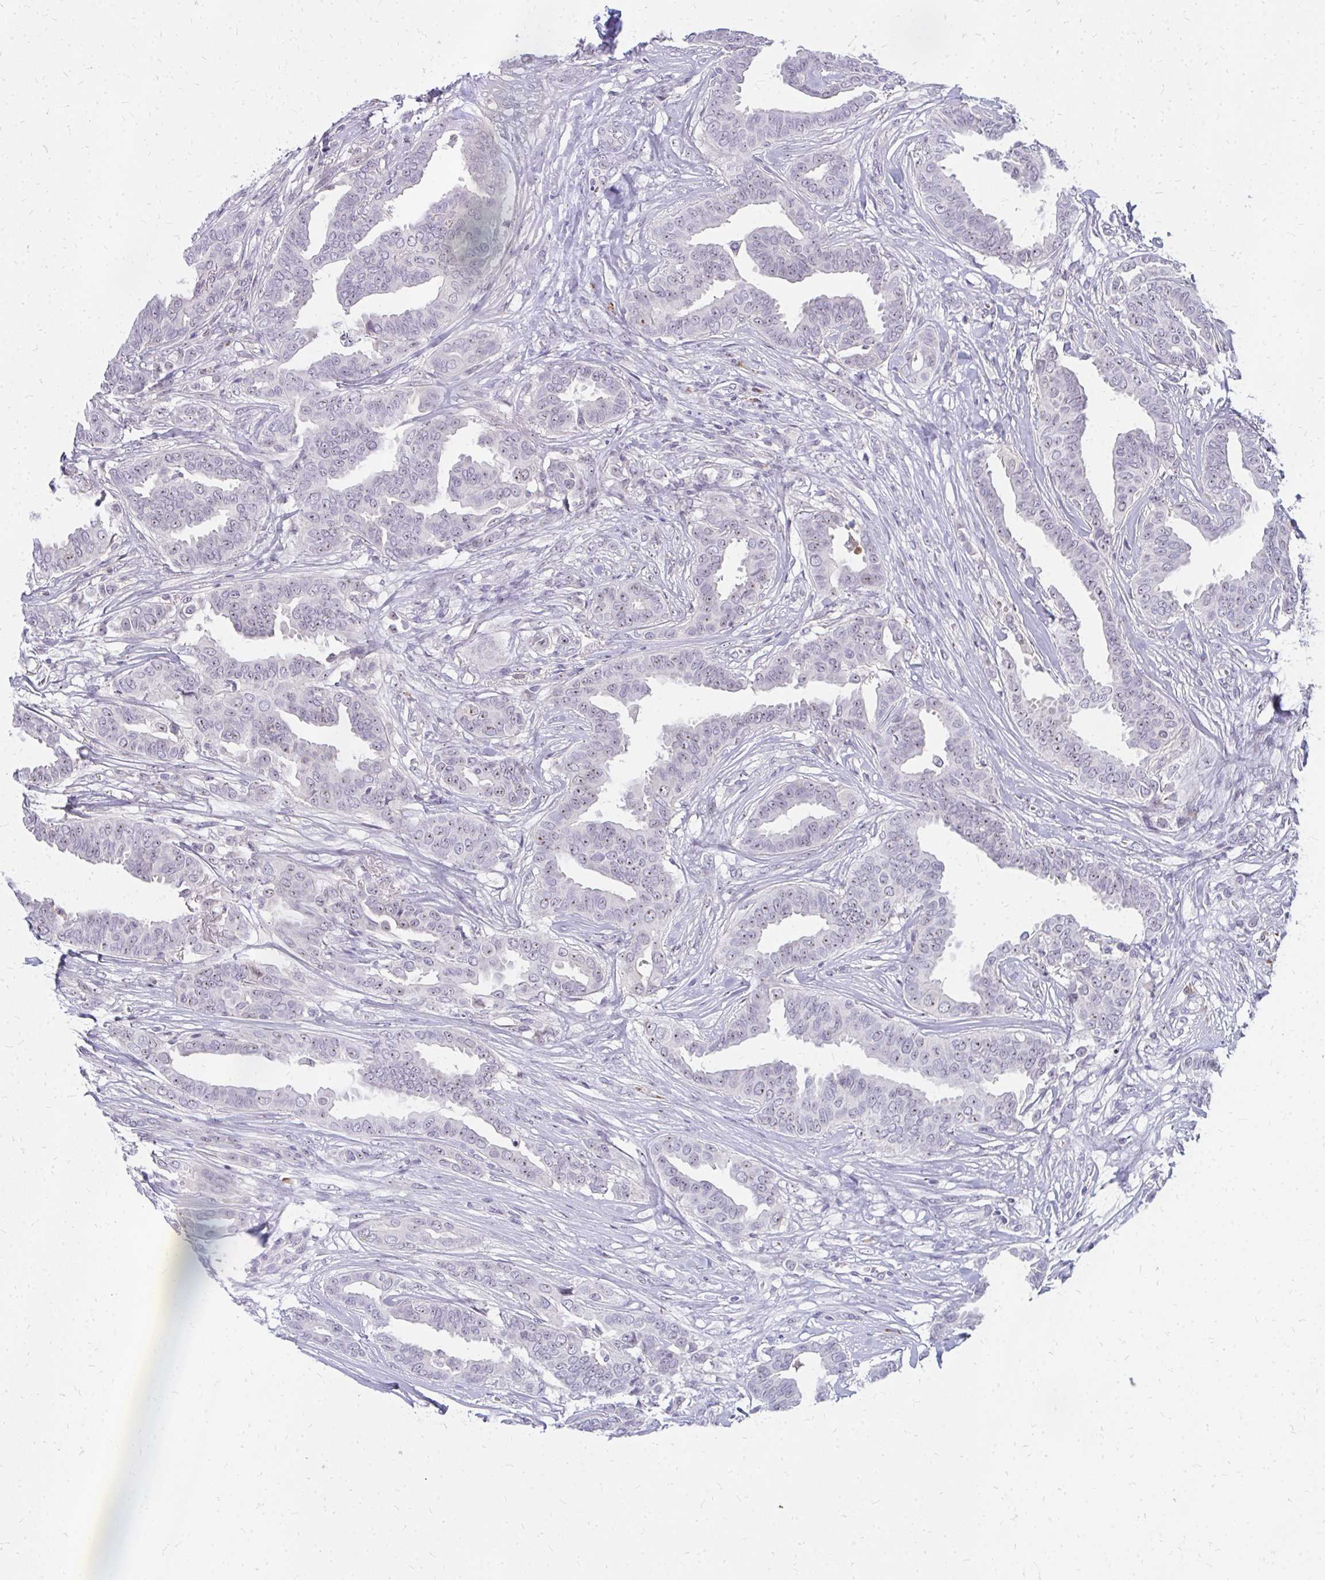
{"staining": {"intensity": "negative", "quantity": "none", "location": "none"}, "tissue": "breast cancer", "cell_type": "Tumor cells", "image_type": "cancer", "snomed": [{"axis": "morphology", "description": "Duct carcinoma"}, {"axis": "topography", "description": "Breast"}], "caption": "Histopathology image shows no protein staining in tumor cells of breast intraductal carcinoma tissue.", "gene": "FAM9A", "patient": {"sex": "female", "age": 45}}